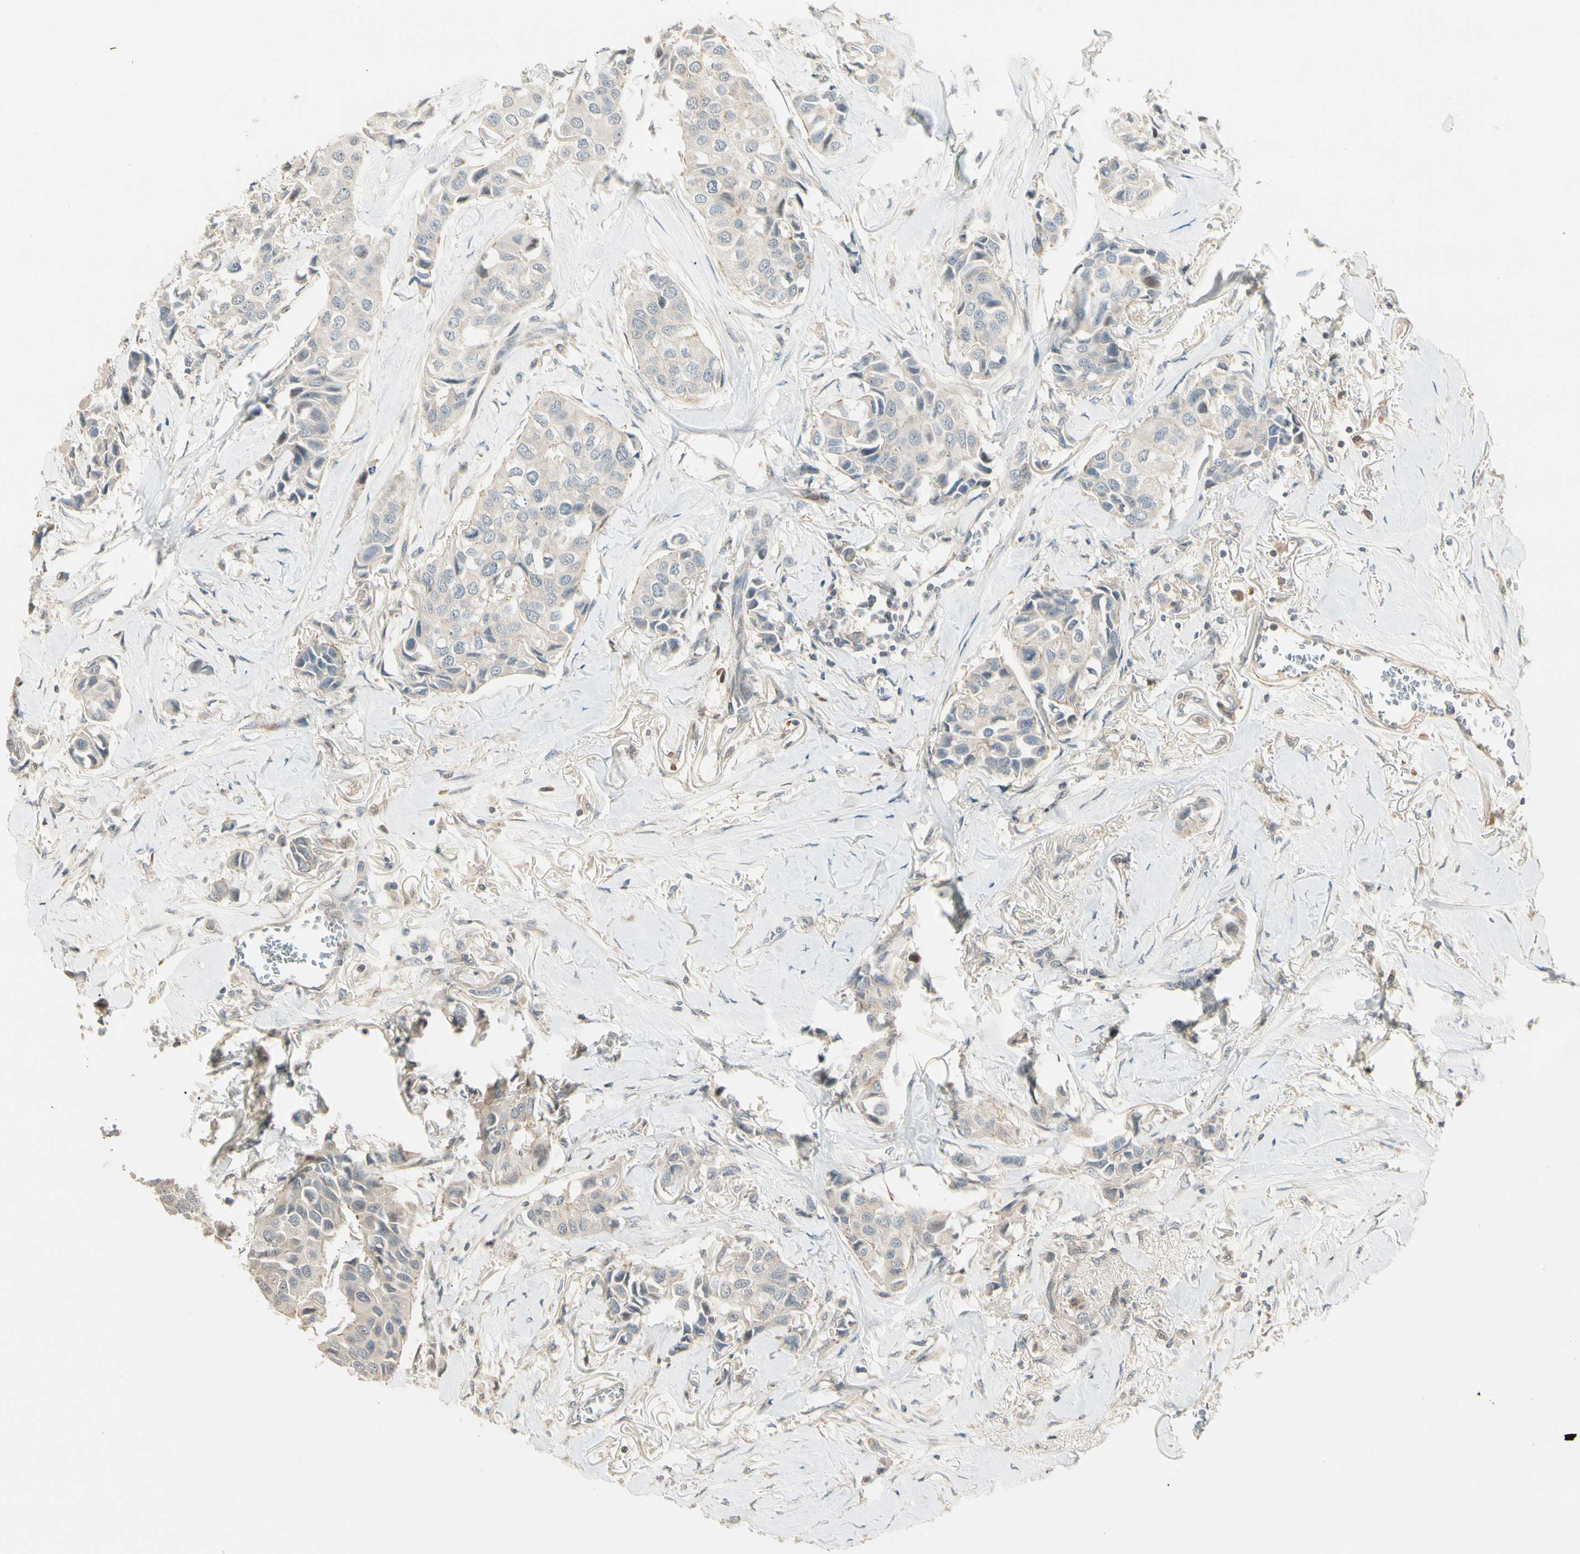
{"staining": {"intensity": "weak", "quantity": "25%-75%", "location": "cytoplasmic/membranous"}, "tissue": "breast cancer", "cell_type": "Tumor cells", "image_type": "cancer", "snomed": [{"axis": "morphology", "description": "Duct carcinoma"}, {"axis": "topography", "description": "Breast"}], "caption": "A high-resolution micrograph shows immunohistochemistry staining of breast cancer, which demonstrates weak cytoplasmic/membranous expression in approximately 25%-75% of tumor cells.", "gene": "P3H2", "patient": {"sex": "female", "age": 80}}